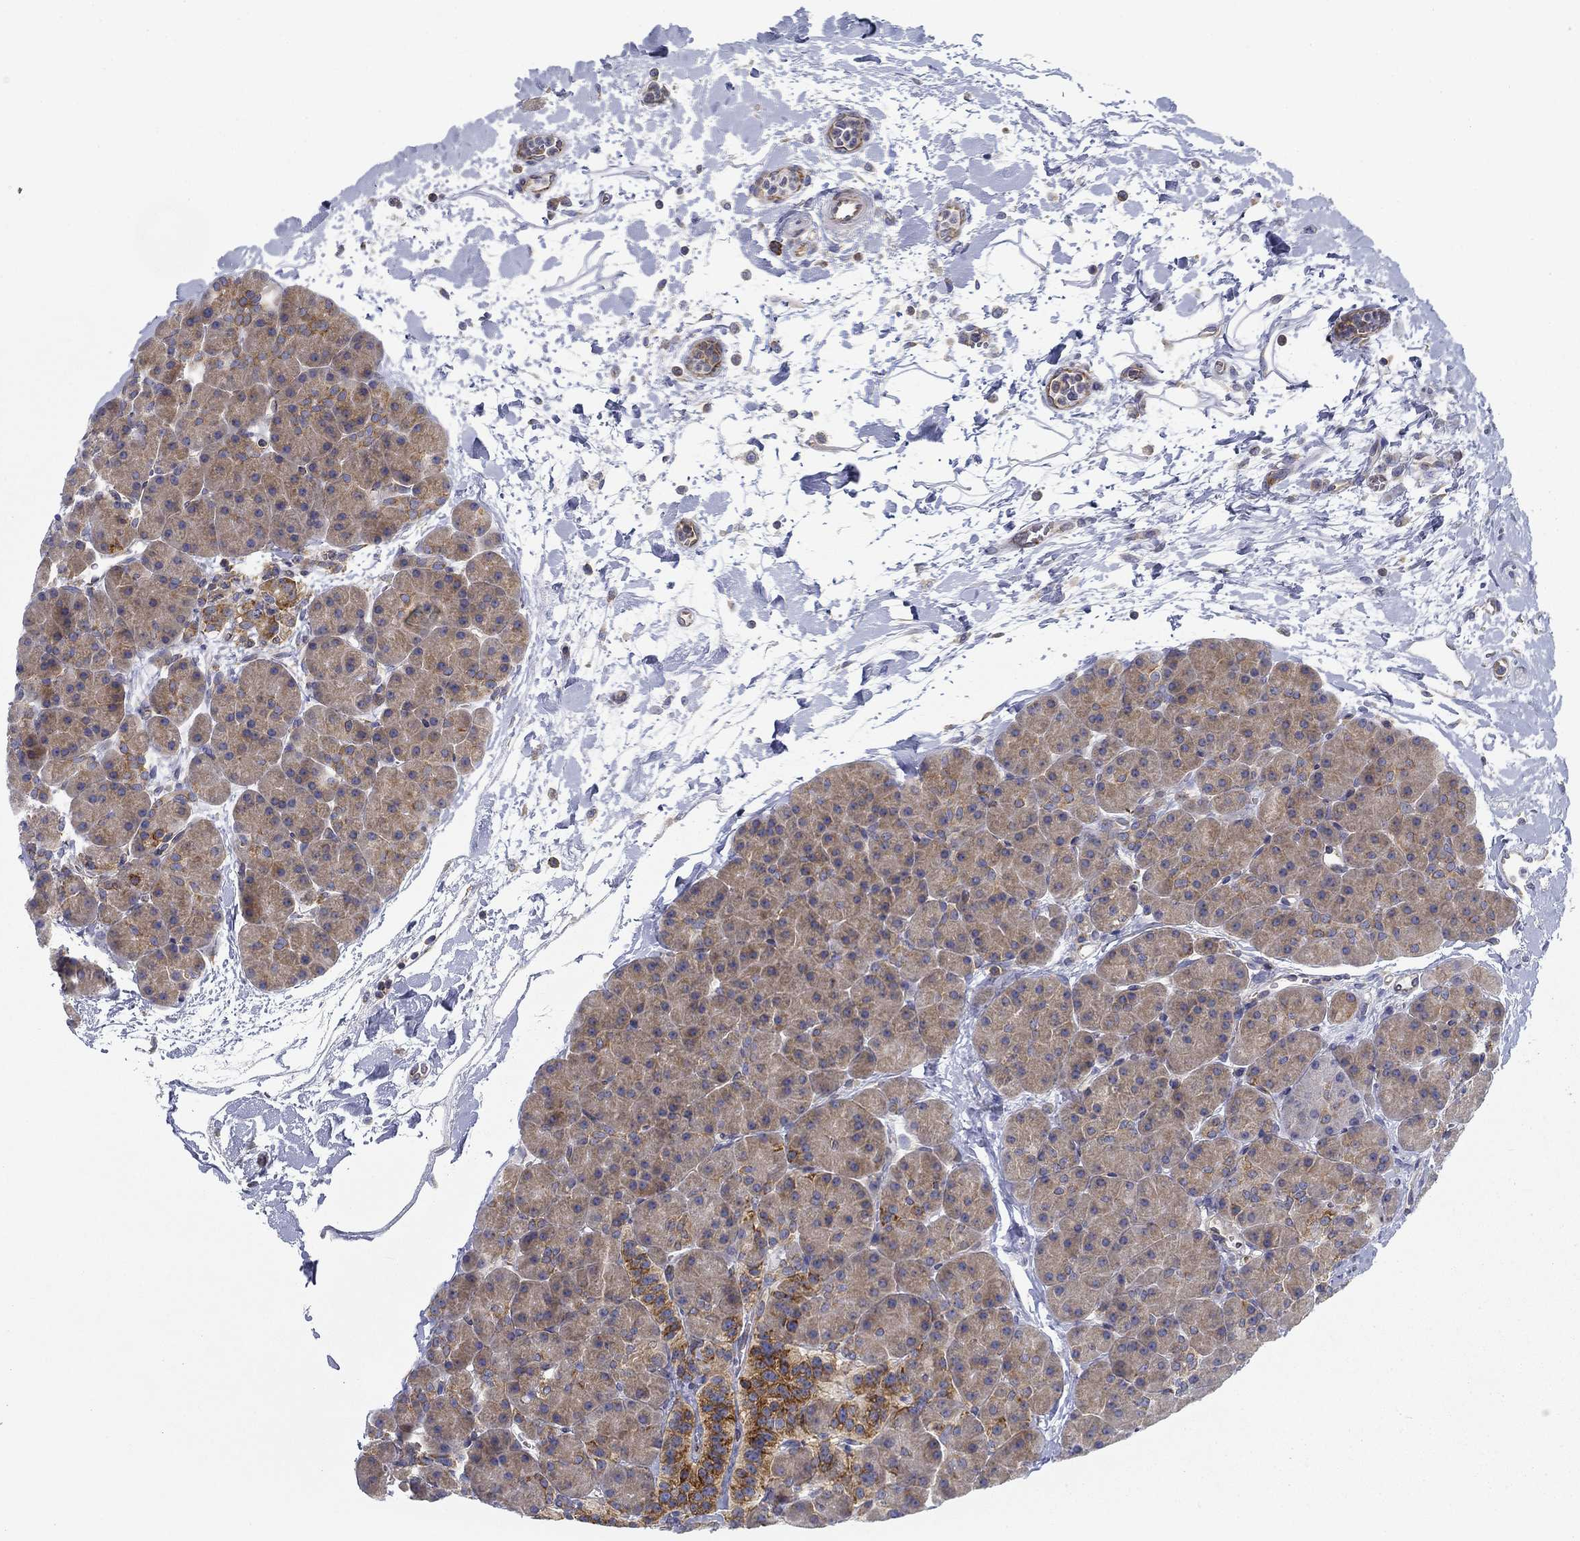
{"staining": {"intensity": "moderate", "quantity": "25%-75%", "location": "cytoplasmic/membranous"}, "tissue": "pancreas", "cell_type": "Exocrine glandular cells", "image_type": "normal", "snomed": [{"axis": "morphology", "description": "Normal tissue, NOS"}, {"axis": "topography", "description": "Pancreas"}], "caption": "Immunohistochemical staining of normal human pancreas exhibits medium levels of moderate cytoplasmic/membranous staining in about 25%-75% of exocrine glandular cells.", "gene": "FXR1", "patient": {"sex": "female", "age": 44}}